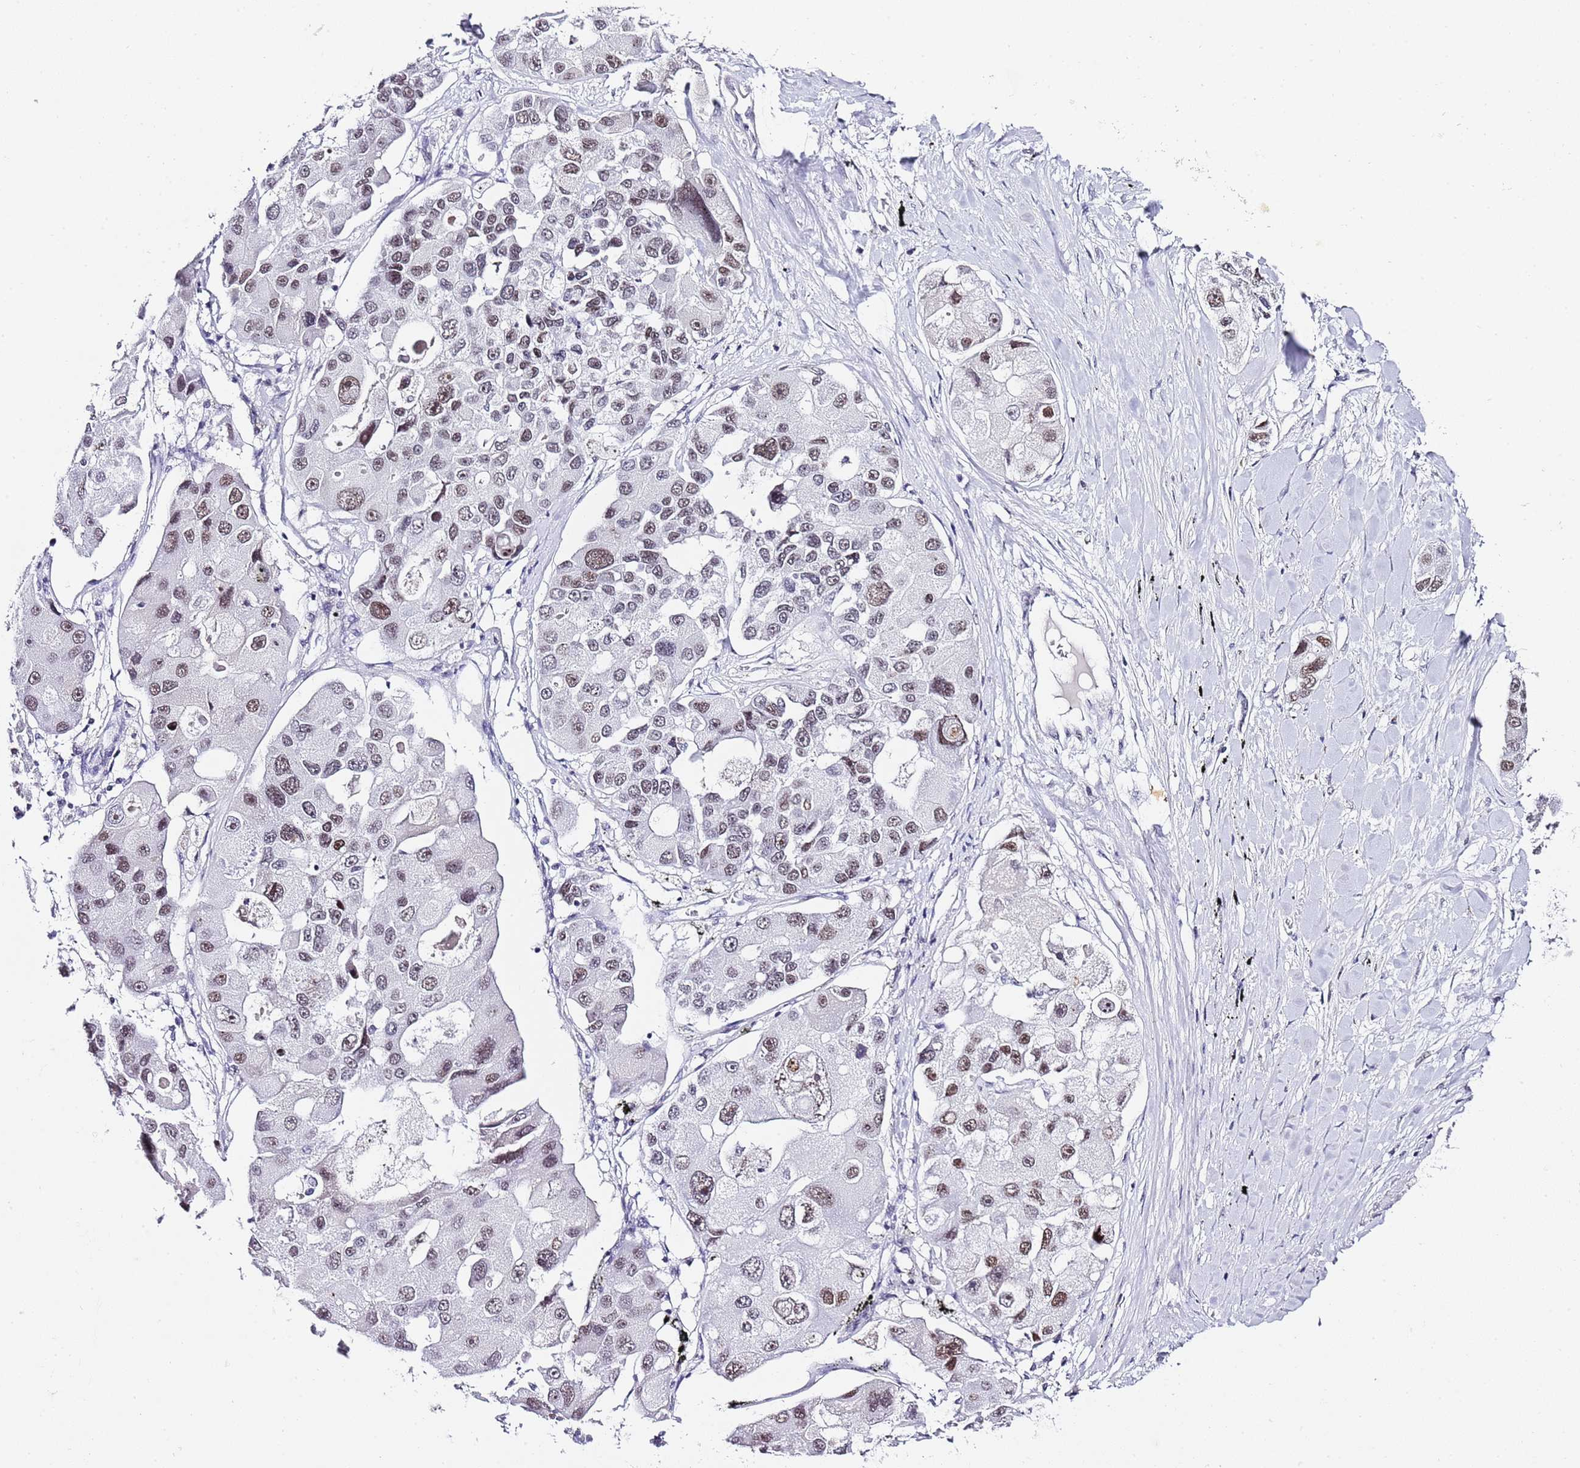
{"staining": {"intensity": "weak", "quantity": ">75%", "location": "nuclear"}, "tissue": "lung cancer", "cell_type": "Tumor cells", "image_type": "cancer", "snomed": [{"axis": "morphology", "description": "Adenocarcinoma, NOS"}, {"axis": "topography", "description": "Lung"}], "caption": "Adenocarcinoma (lung) was stained to show a protein in brown. There is low levels of weak nuclear positivity in approximately >75% of tumor cells. The staining was performed using DAB (3,3'-diaminobenzidine) to visualize the protein expression in brown, while the nuclei were stained in blue with hematoxylin (Magnification: 20x).", "gene": "NOP56", "patient": {"sex": "female", "age": 54}}